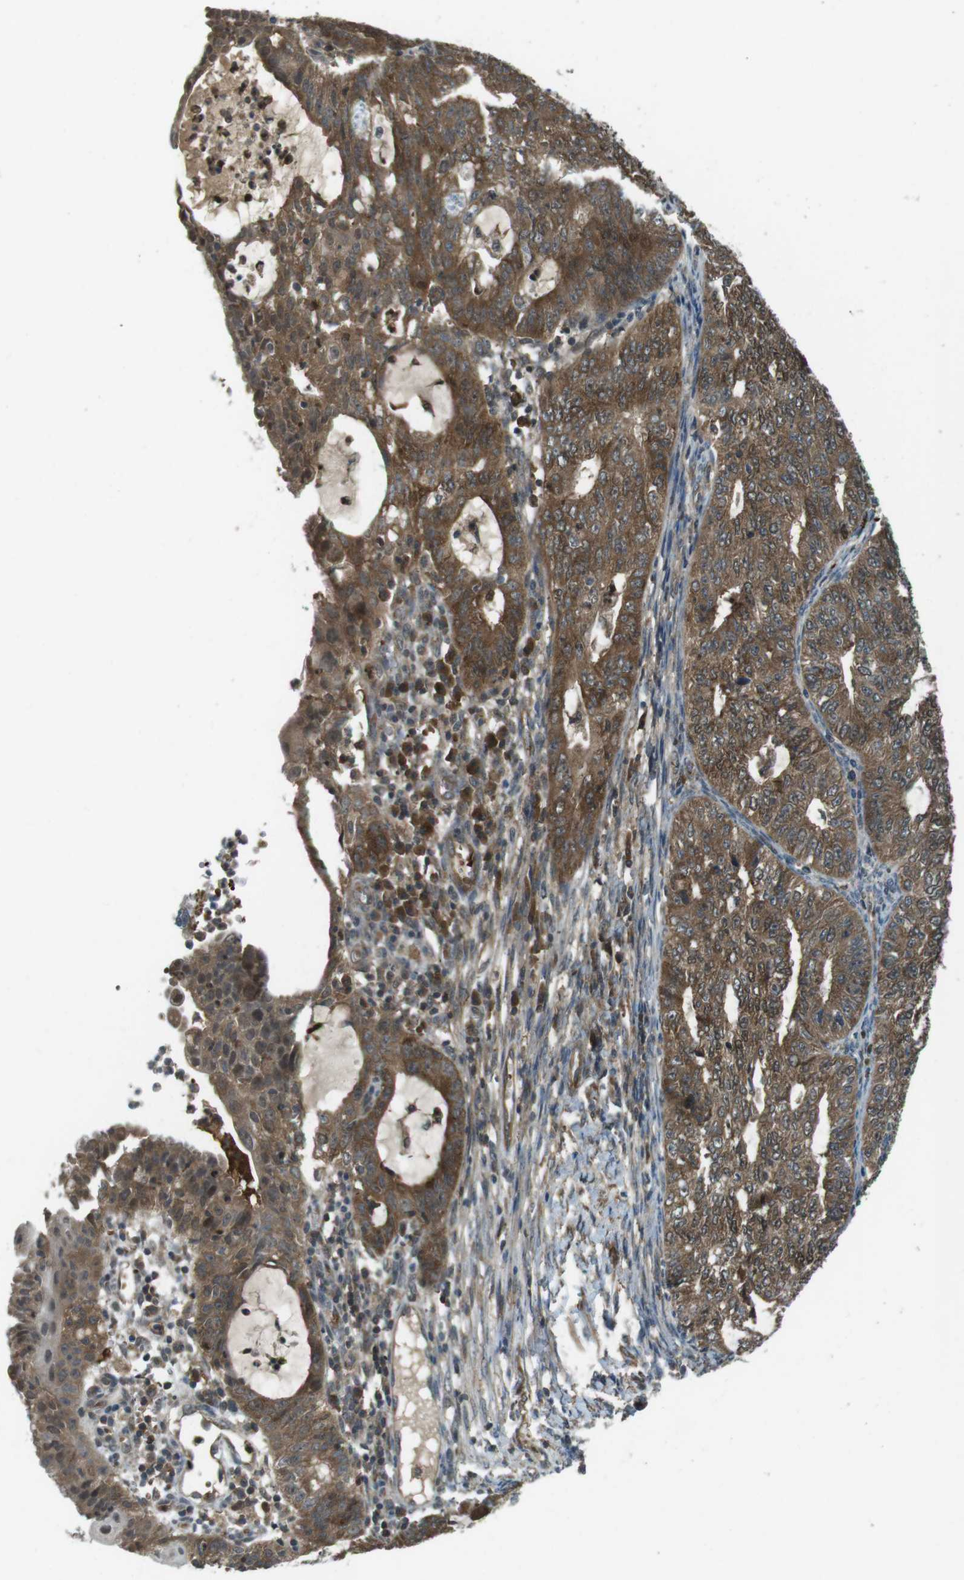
{"staining": {"intensity": "strong", "quantity": ">75%", "location": "cytoplasmic/membranous"}, "tissue": "endometrial cancer", "cell_type": "Tumor cells", "image_type": "cancer", "snomed": [{"axis": "morphology", "description": "Adenocarcinoma, NOS"}, {"axis": "topography", "description": "Endometrium"}], "caption": "Adenocarcinoma (endometrial) stained for a protein reveals strong cytoplasmic/membranous positivity in tumor cells.", "gene": "LRRC3B", "patient": {"sex": "female", "age": 32}}